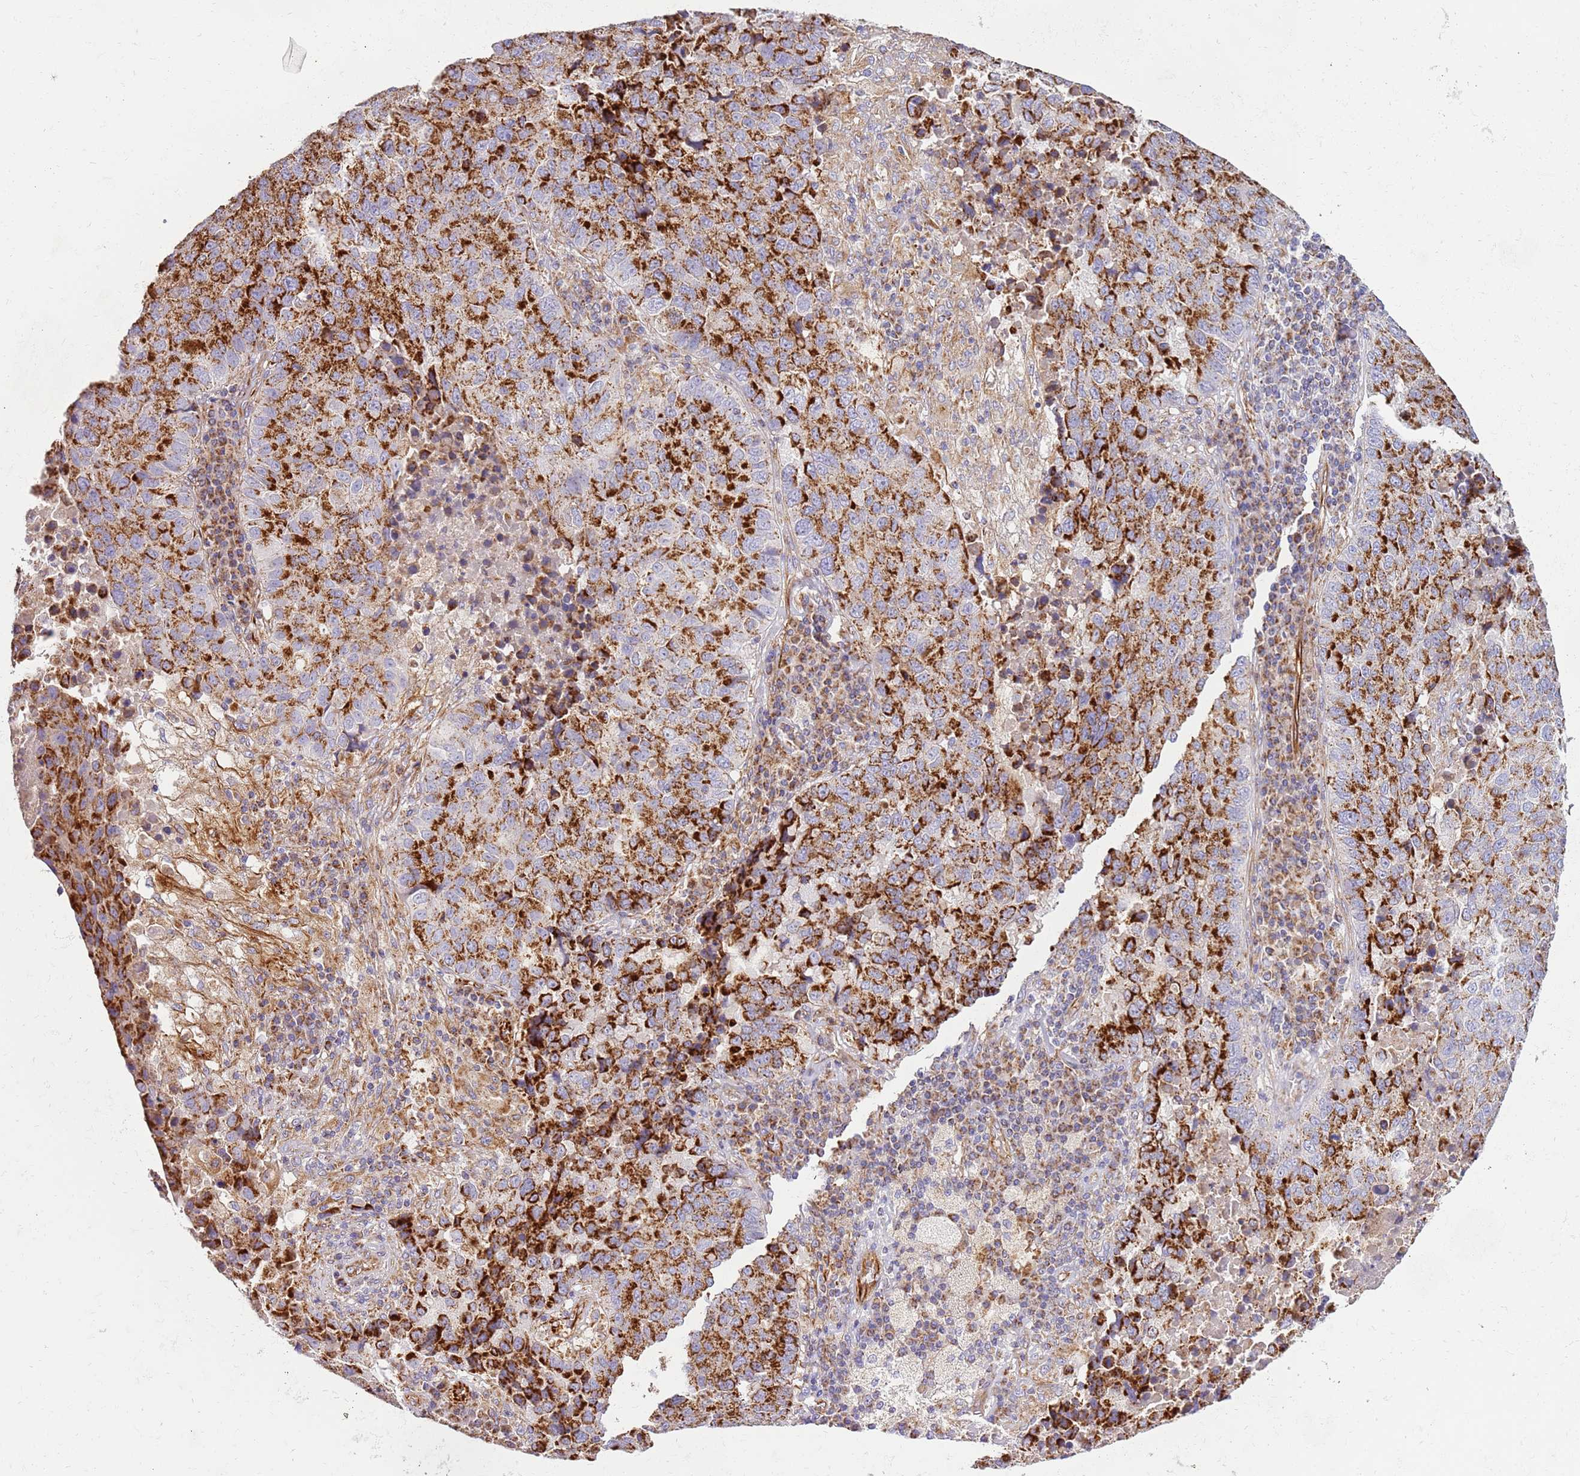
{"staining": {"intensity": "strong", "quantity": ">75%", "location": "cytoplasmic/membranous"}, "tissue": "lung cancer", "cell_type": "Tumor cells", "image_type": "cancer", "snomed": [{"axis": "morphology", "description": "Squamous cell carcinoma, NOS"}, {"axis": "topography", "description": "Lung"}], "caption": "Immunohistochemistry (IHC) photomicrograph of lung cancer (squamous cell carcinoma) stained for a protein (brown), which shows high levels of strong cytoplasmic/membranous expression in approximately >75% of tumor cells.", "gene": "MRPL20", "patient": {"sex": "male", "age": 73}}